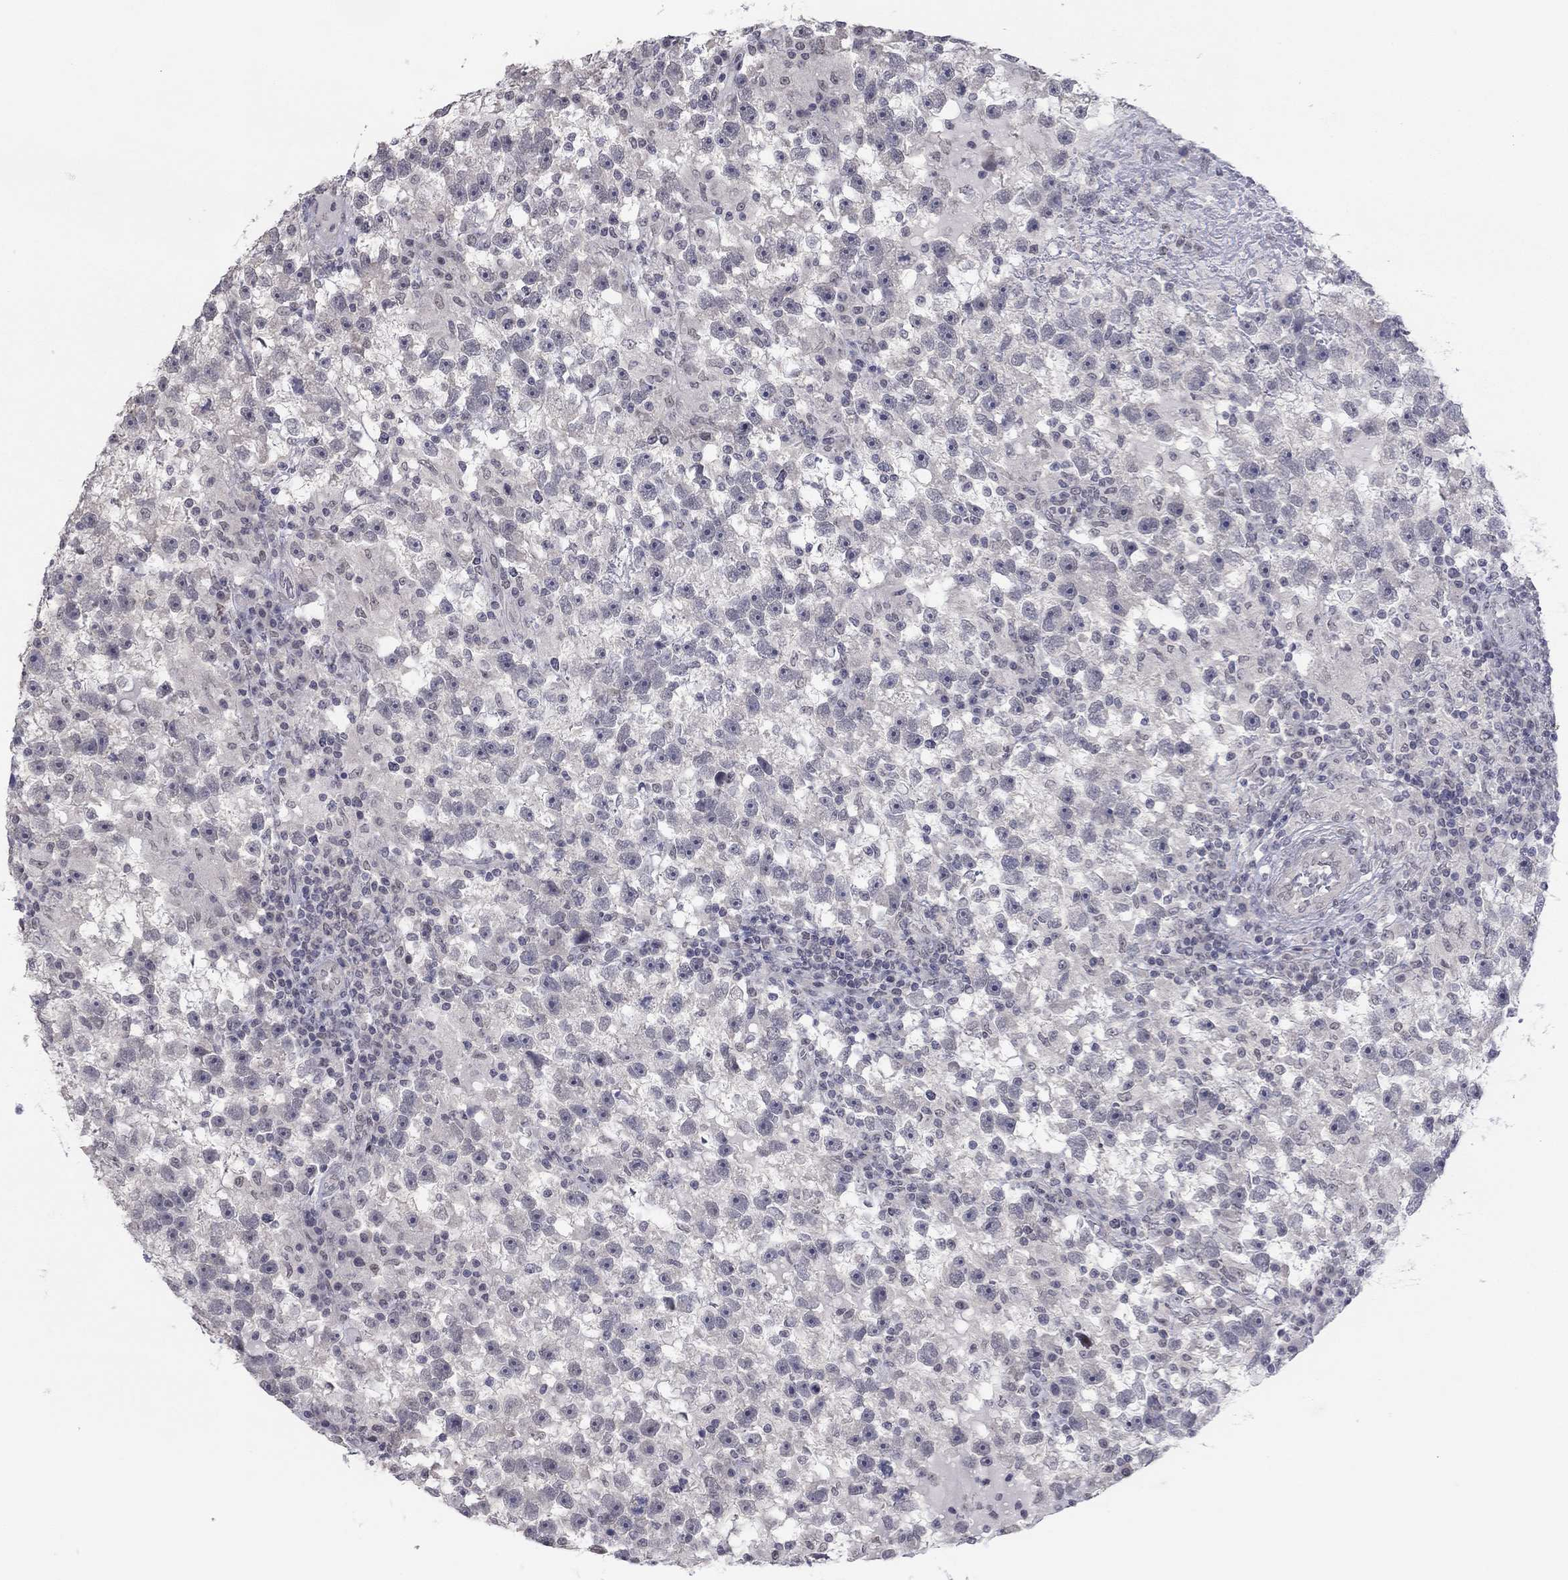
{"staining": {"intensity": "negative", "quantity": "none", "location": "none"}, "tissue": "testis cancer", "cell_type": "Tumor cells", "image_type": "cancer", "snomed": [{"axis": "morphology", "description": "Seminoma, NOS"}, {"axis": "topography", "description": "Testis"}], "caption": "Tumor cells show no significant staining in testis seminoma. (IHC, brightfield microscopy, high magnification).", "gene": "SLC22A2", "patient": {"sex": "male", "age": 47}}